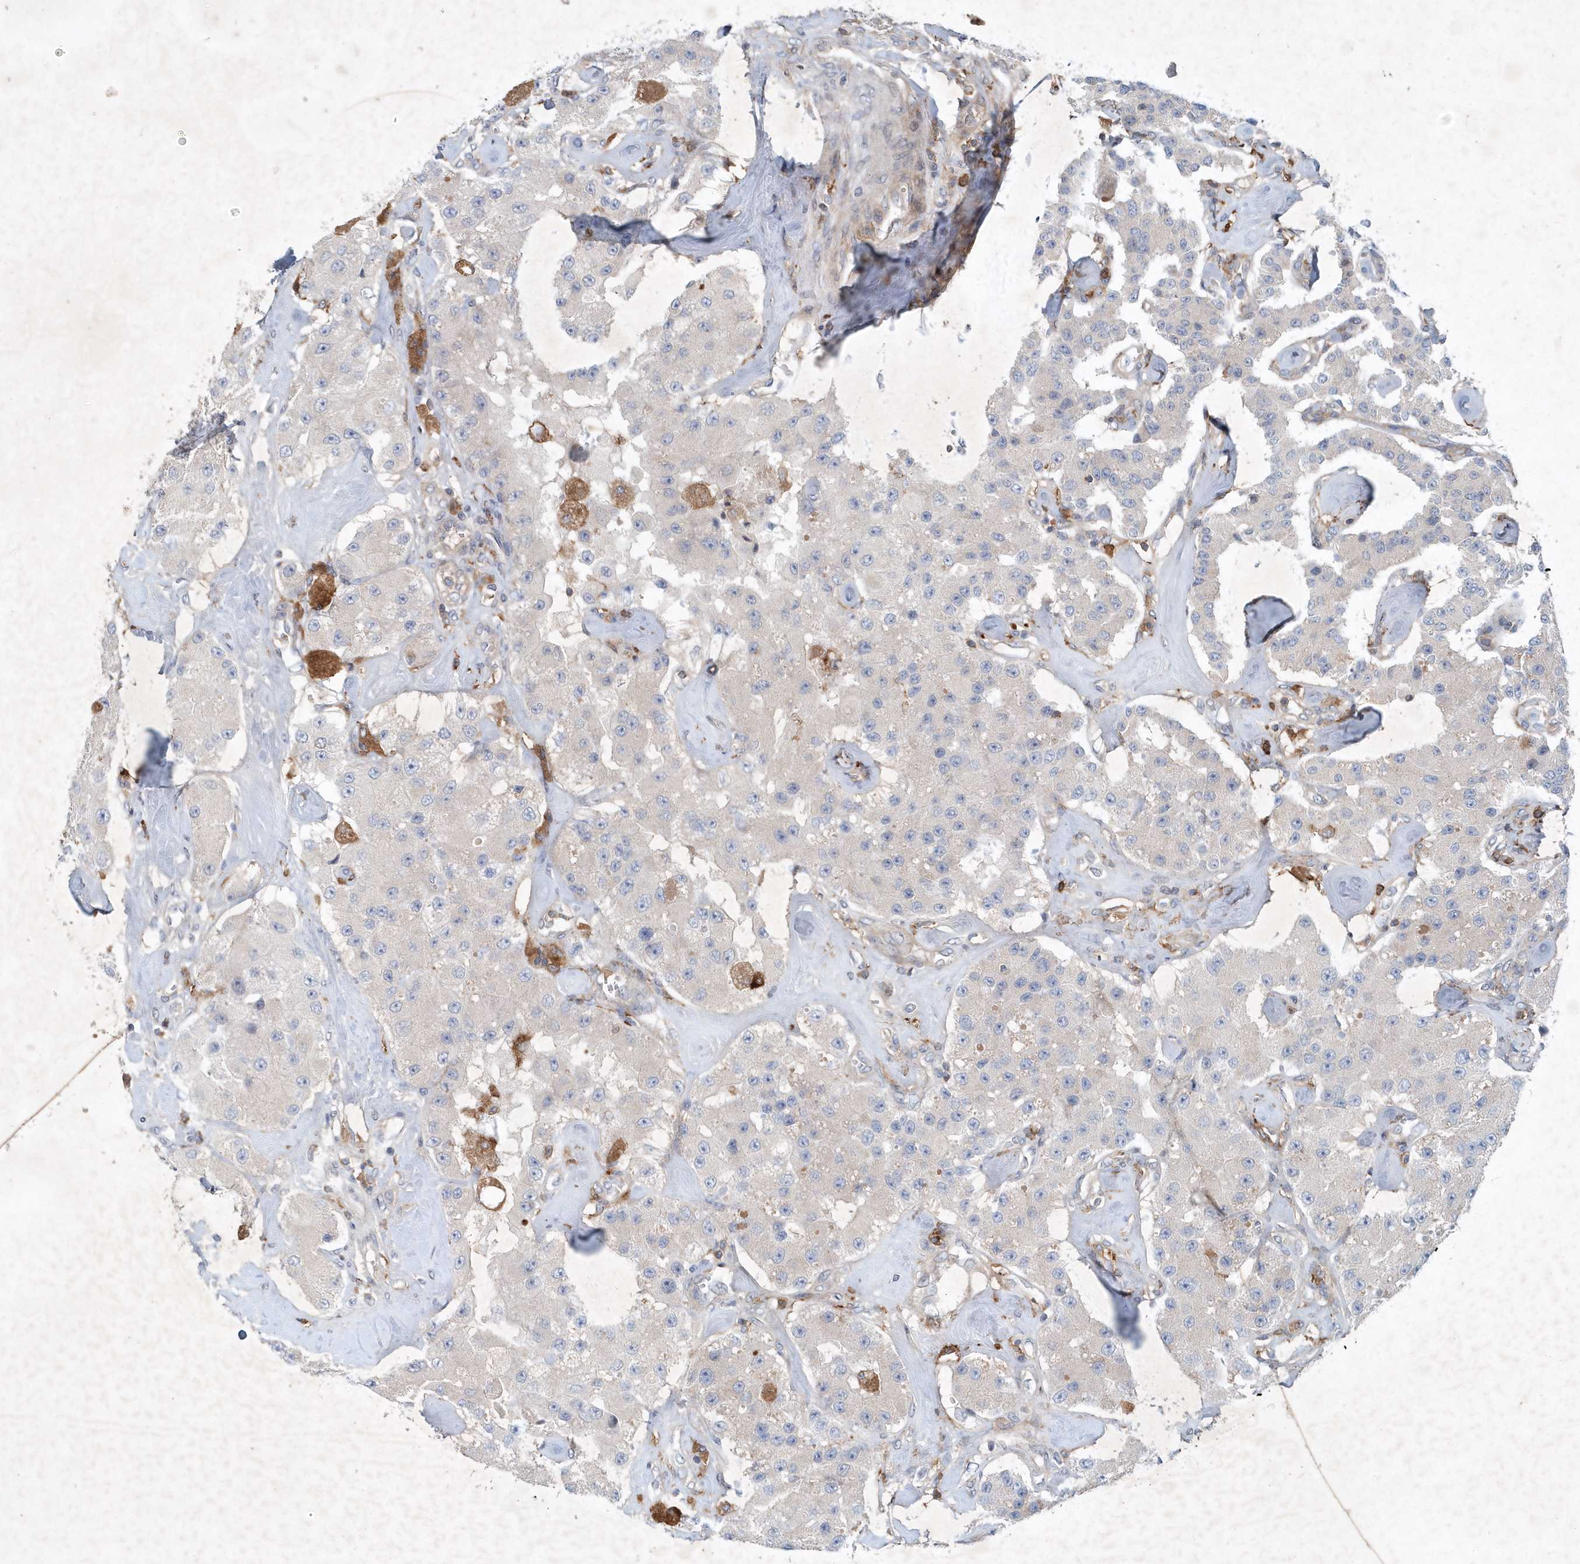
{"staining": {"intensity": "negative", "quantity": "none", "location": "none"}, "tissue": "carcinoid", "cell_type": "Tumor cells", "image_type": "cancer", "snomed": [{"axis": "morphology", "description": "Carcinoid, malignant, NOS"}, {"axis": "topography", "description": "Pancreas"}], "caption": "Micrograph shows no protein positivity in tumor cells of carcinoid tissue. The staining is performed using DAB (3,3'-diaminobenzidine) brown chromogen with nuclei counter-stained in using hematoxylin.", "gene": "P2RY10", "patient": {"sex": "male", "age": 41}}